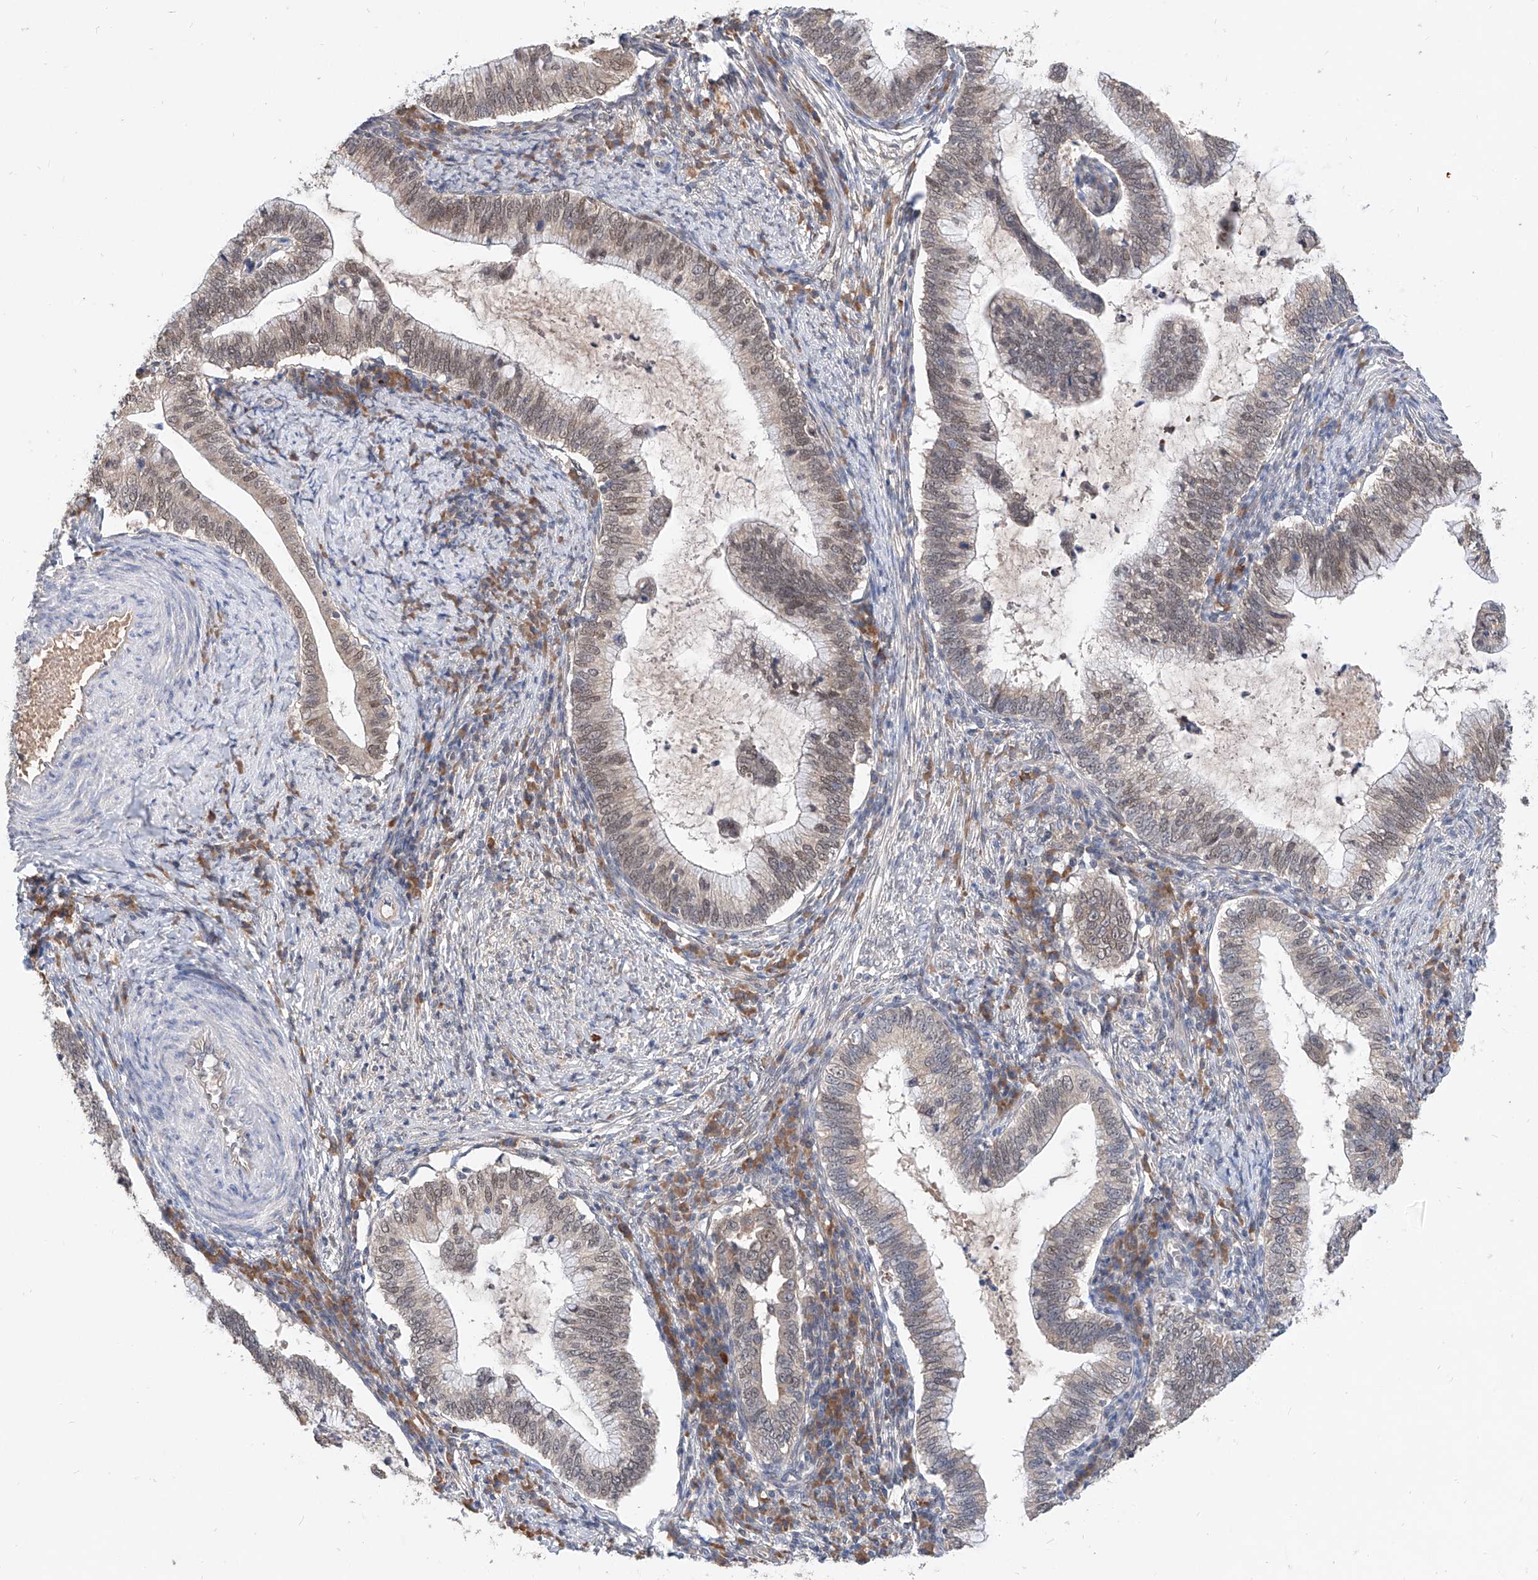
{"staining": {"intensity": "weak", "quantity": "<25%", "location": "nuclear"}, "tissue": "cervical cancer", "cell_type": "Tumor cells", "image_type": "cancer", "snomed": [{"axis": "morphology", "description": "Adenocarcinoma, NOS"}, {"axis": "topography", "description": "Cervix"}], "caption": "Immunohistochemistry (IHC) of human cervical adenocarcinoma demonstrates no positivity in tumor cells. The staining was performed using DAB (3,3'-diaminobenzidine) to visualize the protein expression in brown, while the nuclei were stained in blue with hematoxylin (Magnification: 20x).", "gene": "CARMIL3", "patient": {"sex": "female", "age": 36}}